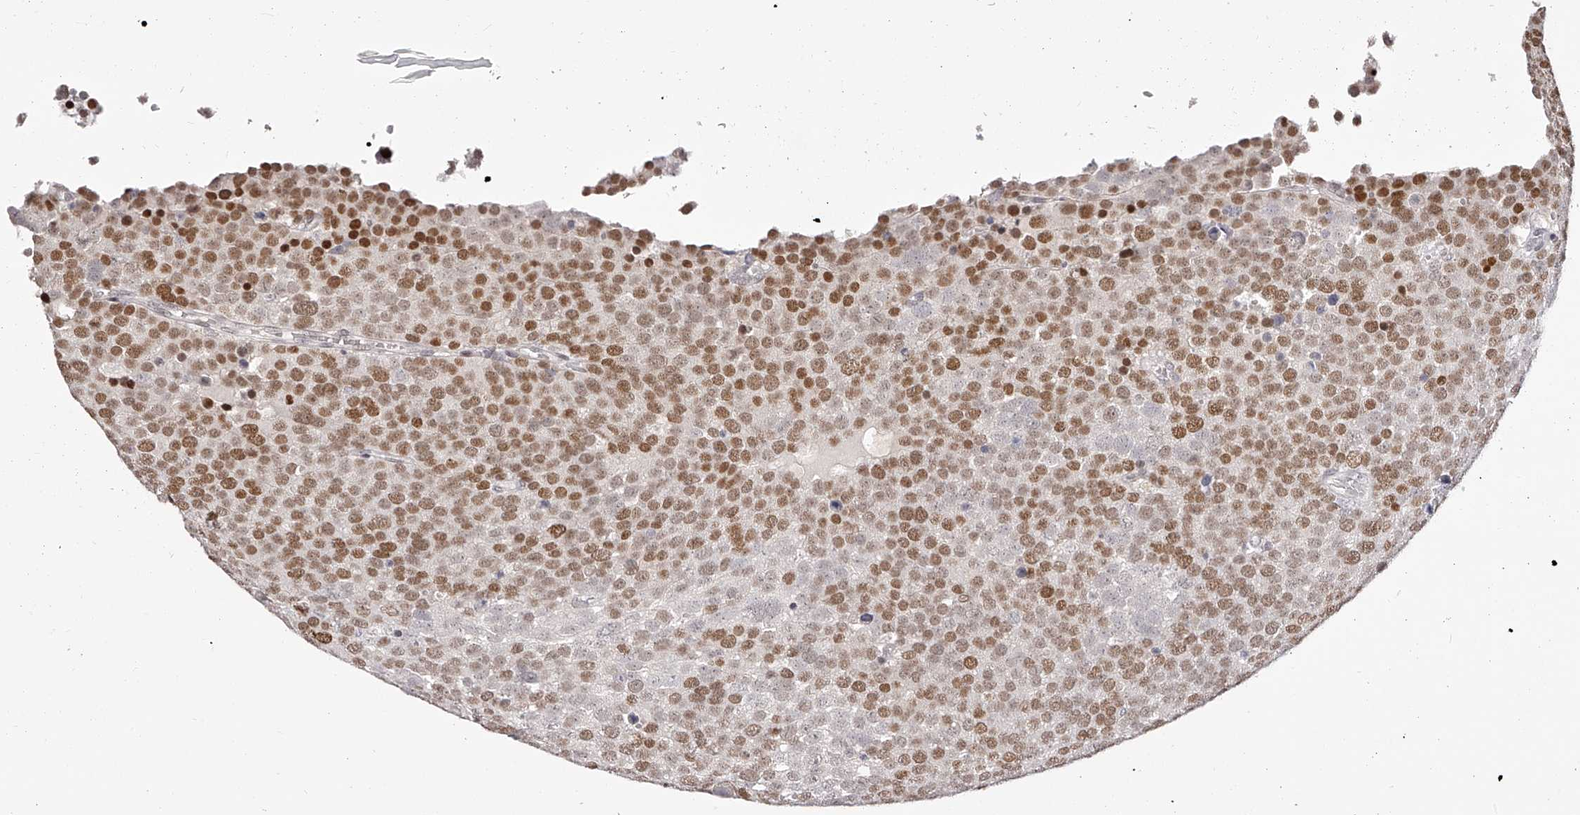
{"staining": {"intensity": "moderate", "quantity": ">75%", "location": "nuclear"}, "tissue": "testis cancer", "cell_type": "Tumor cells", "image_type": "cancer", "snomed": [{"axis": "morphology", "description": "Seminoma, NOS"}, {"axis": "topography", "description": "Testis"}], "caption": "DAB (3,3'-diaminobenzidine) immunohistochemical staining of seminoma (testis) reveals moderate nuclear protein staining in about >75% of tumor cells. (Stains: DAB in brown, nuclei in blue, Microscopy: brightfield microscopy at high magnification).", "gene": "USF3", "patient": {"sex": "male", "age": 71}}